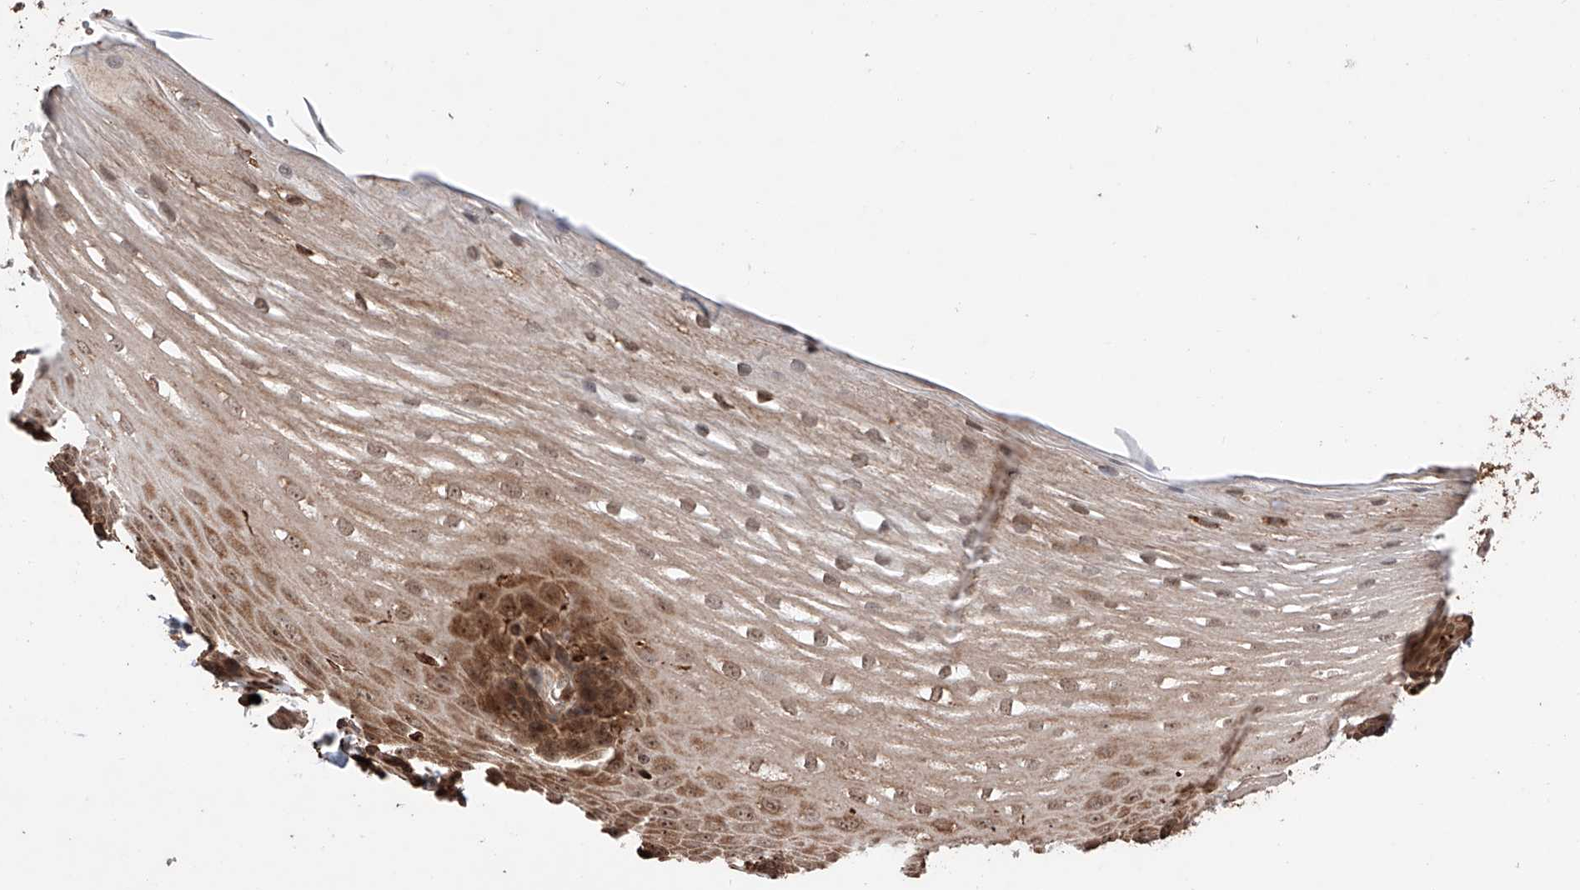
{"staining": {"intensity": "moderate", "quantity": ">75%", "location": "cytoplasmic/membranous,nuclear"}, "tissue": "esophagus", "cell_type": "Squamous epithelial cells", "image_type": "normal", "snomed": [{"axis": "morphology", "description": "Normal tissue, NOS"}, {"axis": "topography", "description": "Esophagus"}], "caption": "Protein staining by immunohistochemistry (IHC) exhibits moderate cytoplasmic/membranous,nuclear expression in about >75% of squamous epithelial cells in normal esophagus. Nuclei are stained in blue.", "gene": "DNAH8", "patient": {"sex": "male", "age": 62}}